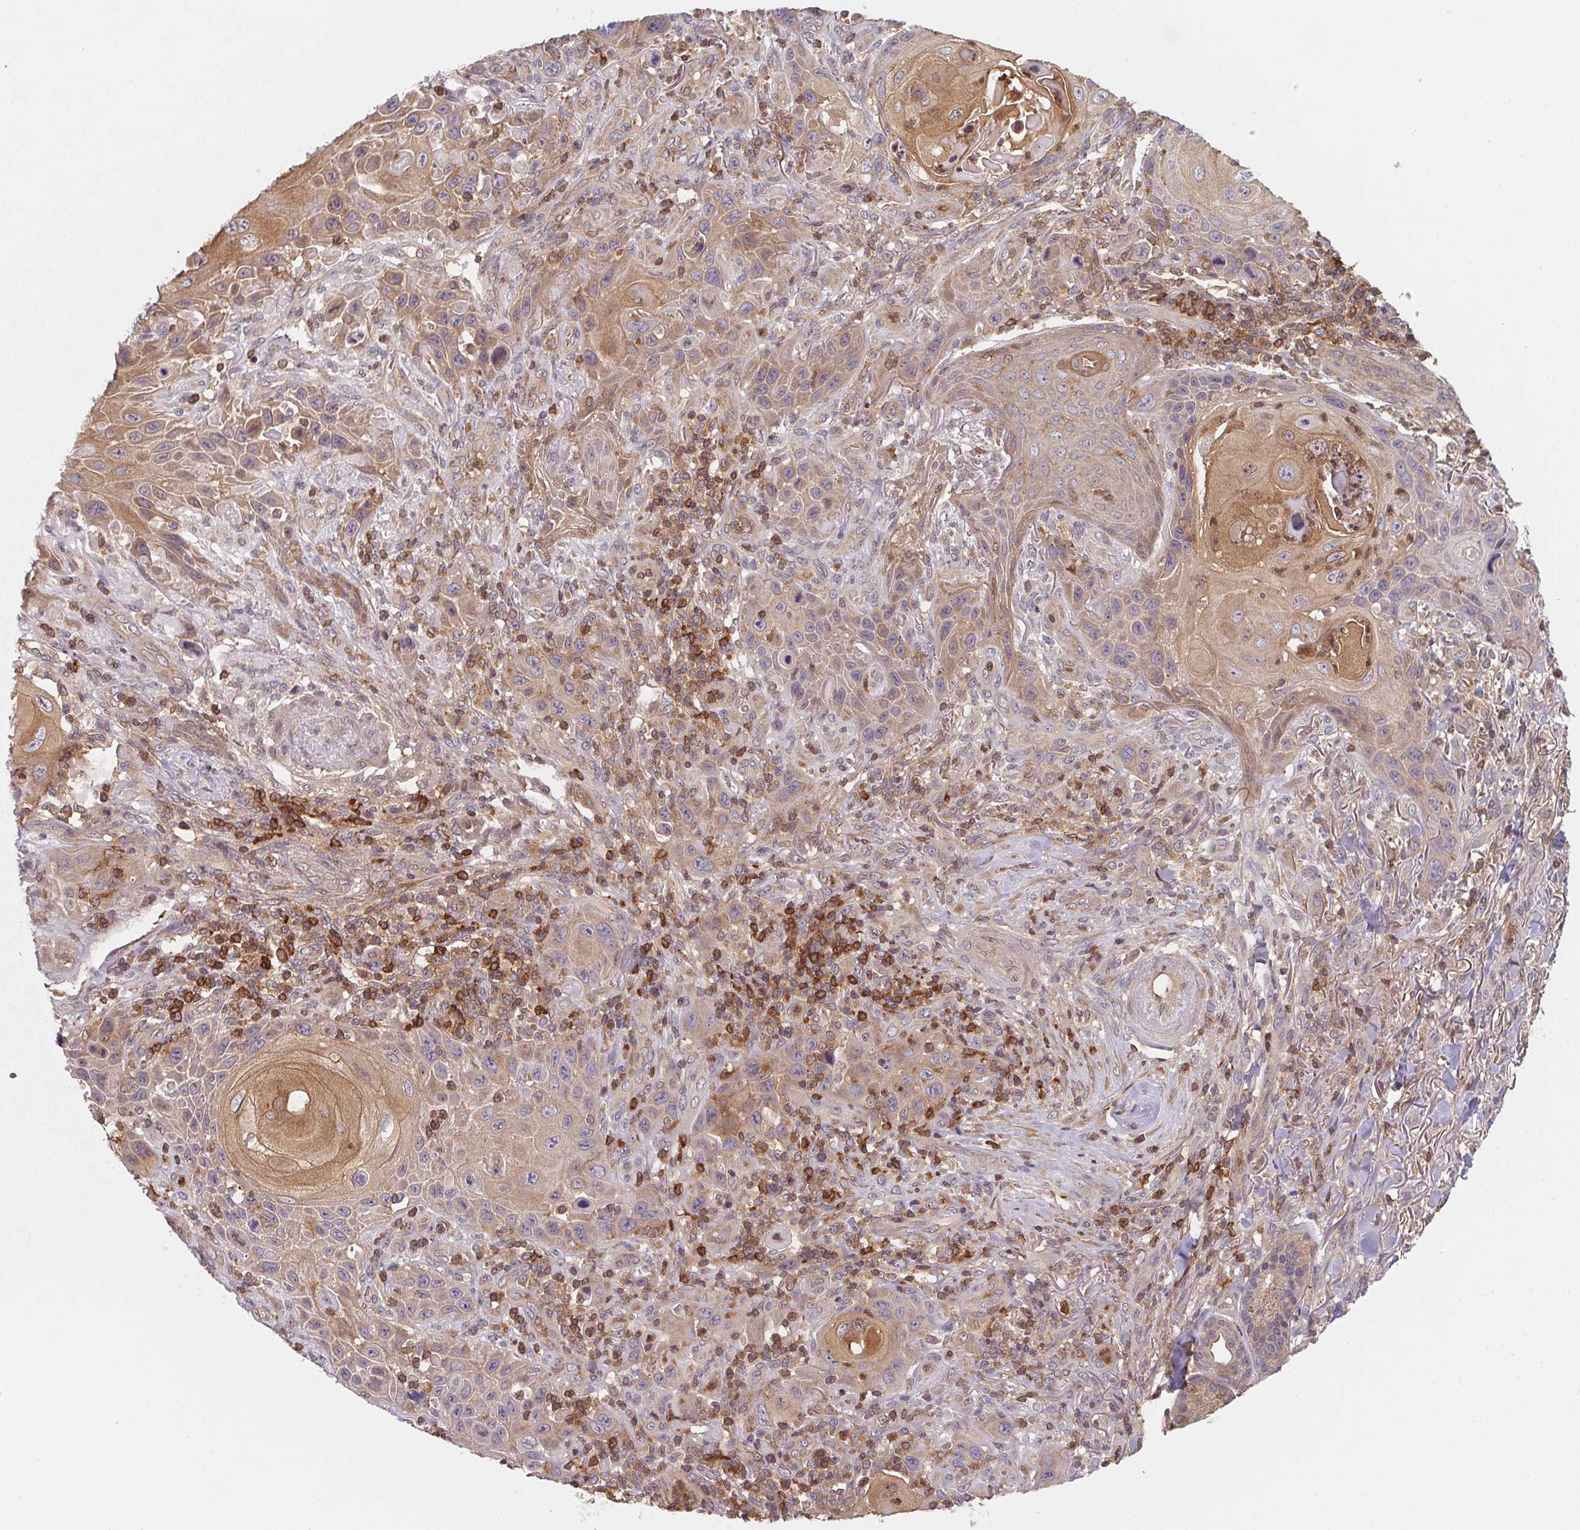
{"staining": {"intensity": "moderate", "quantity": "25%-75%", "location": "cytoplasmic/membranous"}, "tissue": "skin cancer", "cell_type": "Tumor cells", "image_type": "cancer", "snomed": [{"axis": "morphology", "description": "Squamous cell carcinoma, NOS"}, {"axis": "topography", "description": "Skin"}], "caption": "An image of human skin cancer (squamous cell carcinoma) stained for a protein exhibits moderate cytoplasmic/membranous brown staining in tumor cells.", "gene": "ANKRD13A", "patient": {"sex": "female", "age": 94}}